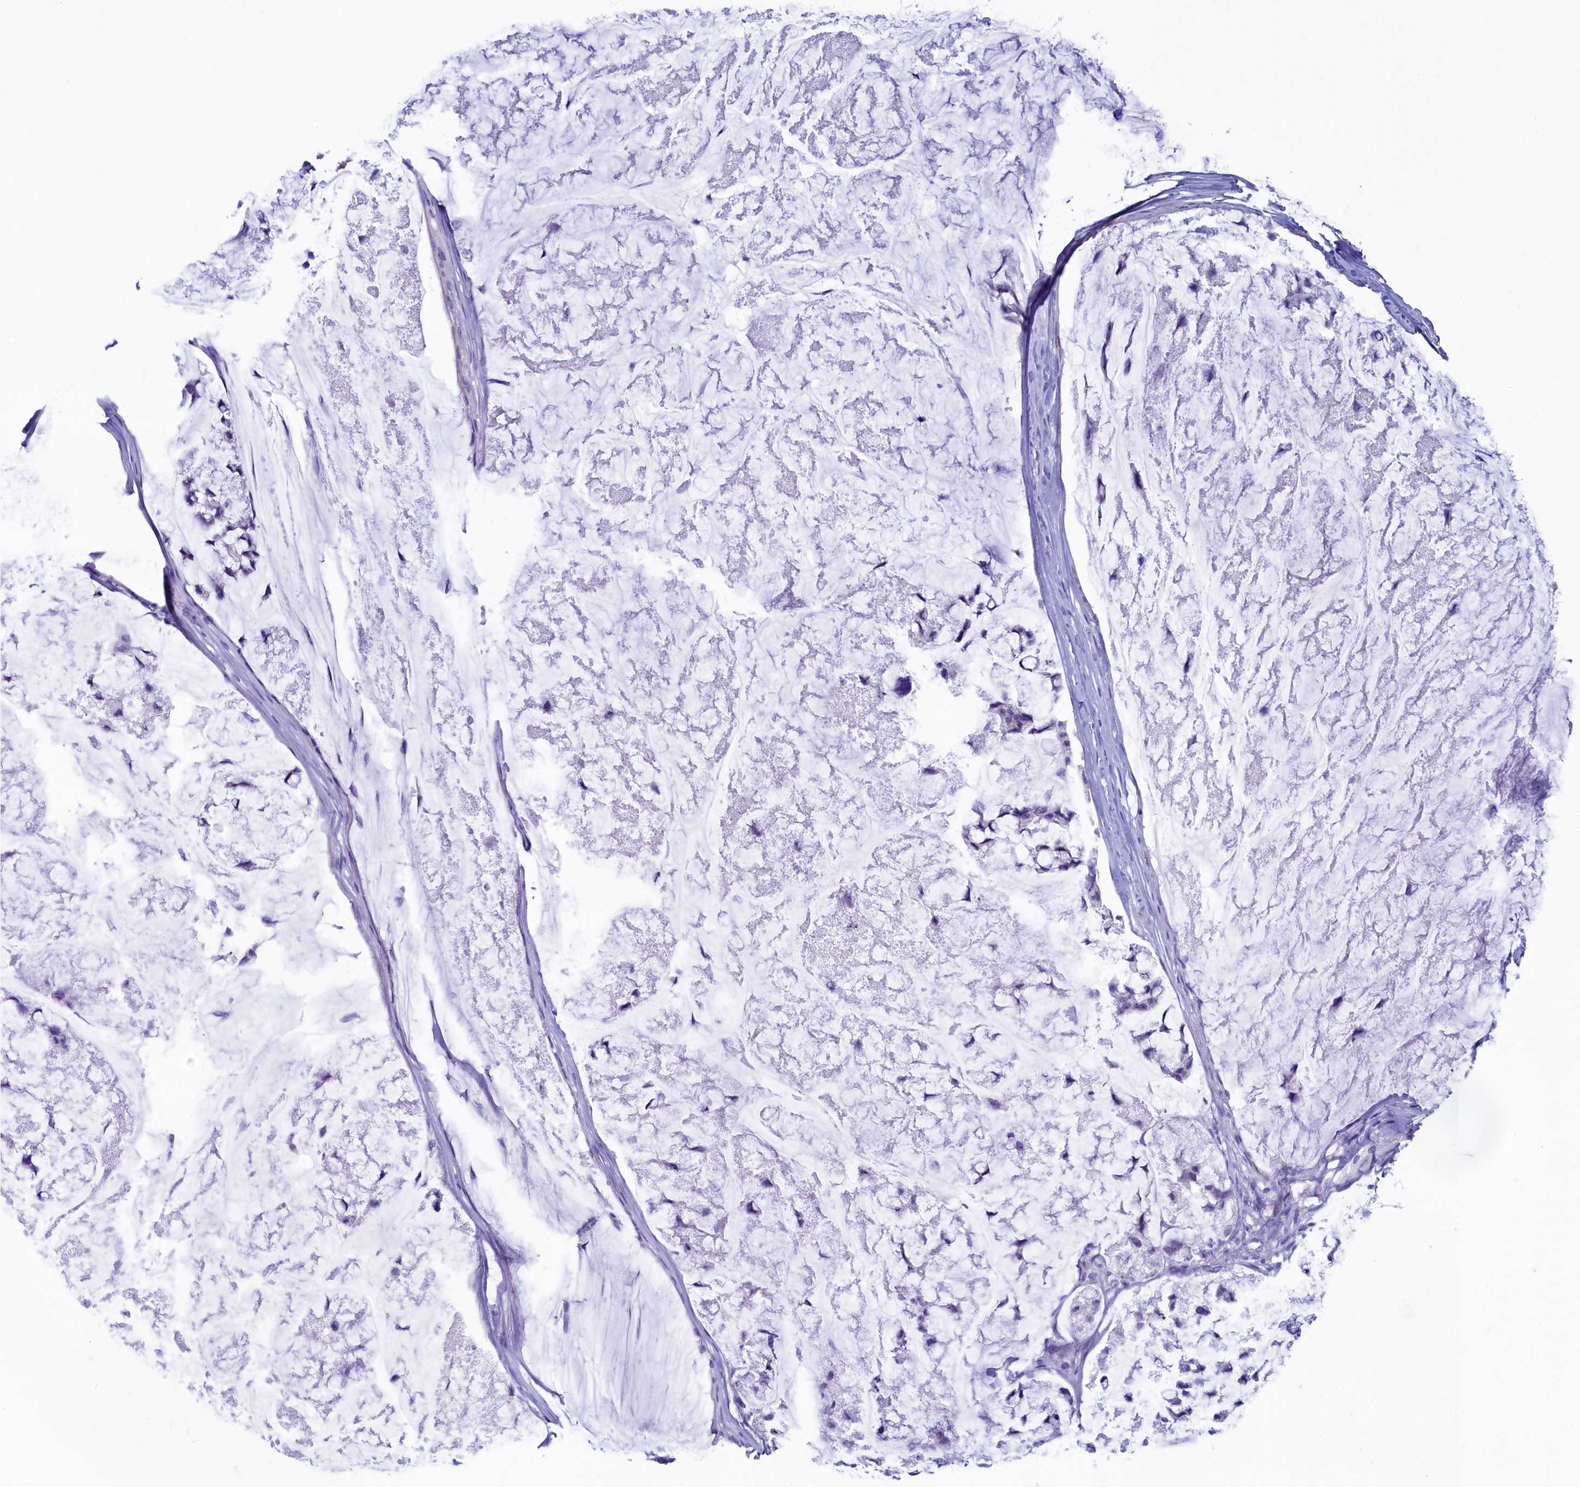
{"staining": {"intensity": "negative", "quantity": "none", "location": "none"}, "tissue": "stomach cancer", "cell_type": "Tumor cells", "image_type": "cancer", "snomed": [{"axis": "morphology", "description": "Adenocarcinoma, NOS"}, {"axis": "topography", "description": "Stomach, lower"}], "caption": "Human adenocarcinoma (stomach) stained for a protein using immunohistochemistry (IHC) displays no expression in tumor cells.", "gene": "SKA3", "patient": {"sex": "male", "age": 67}}